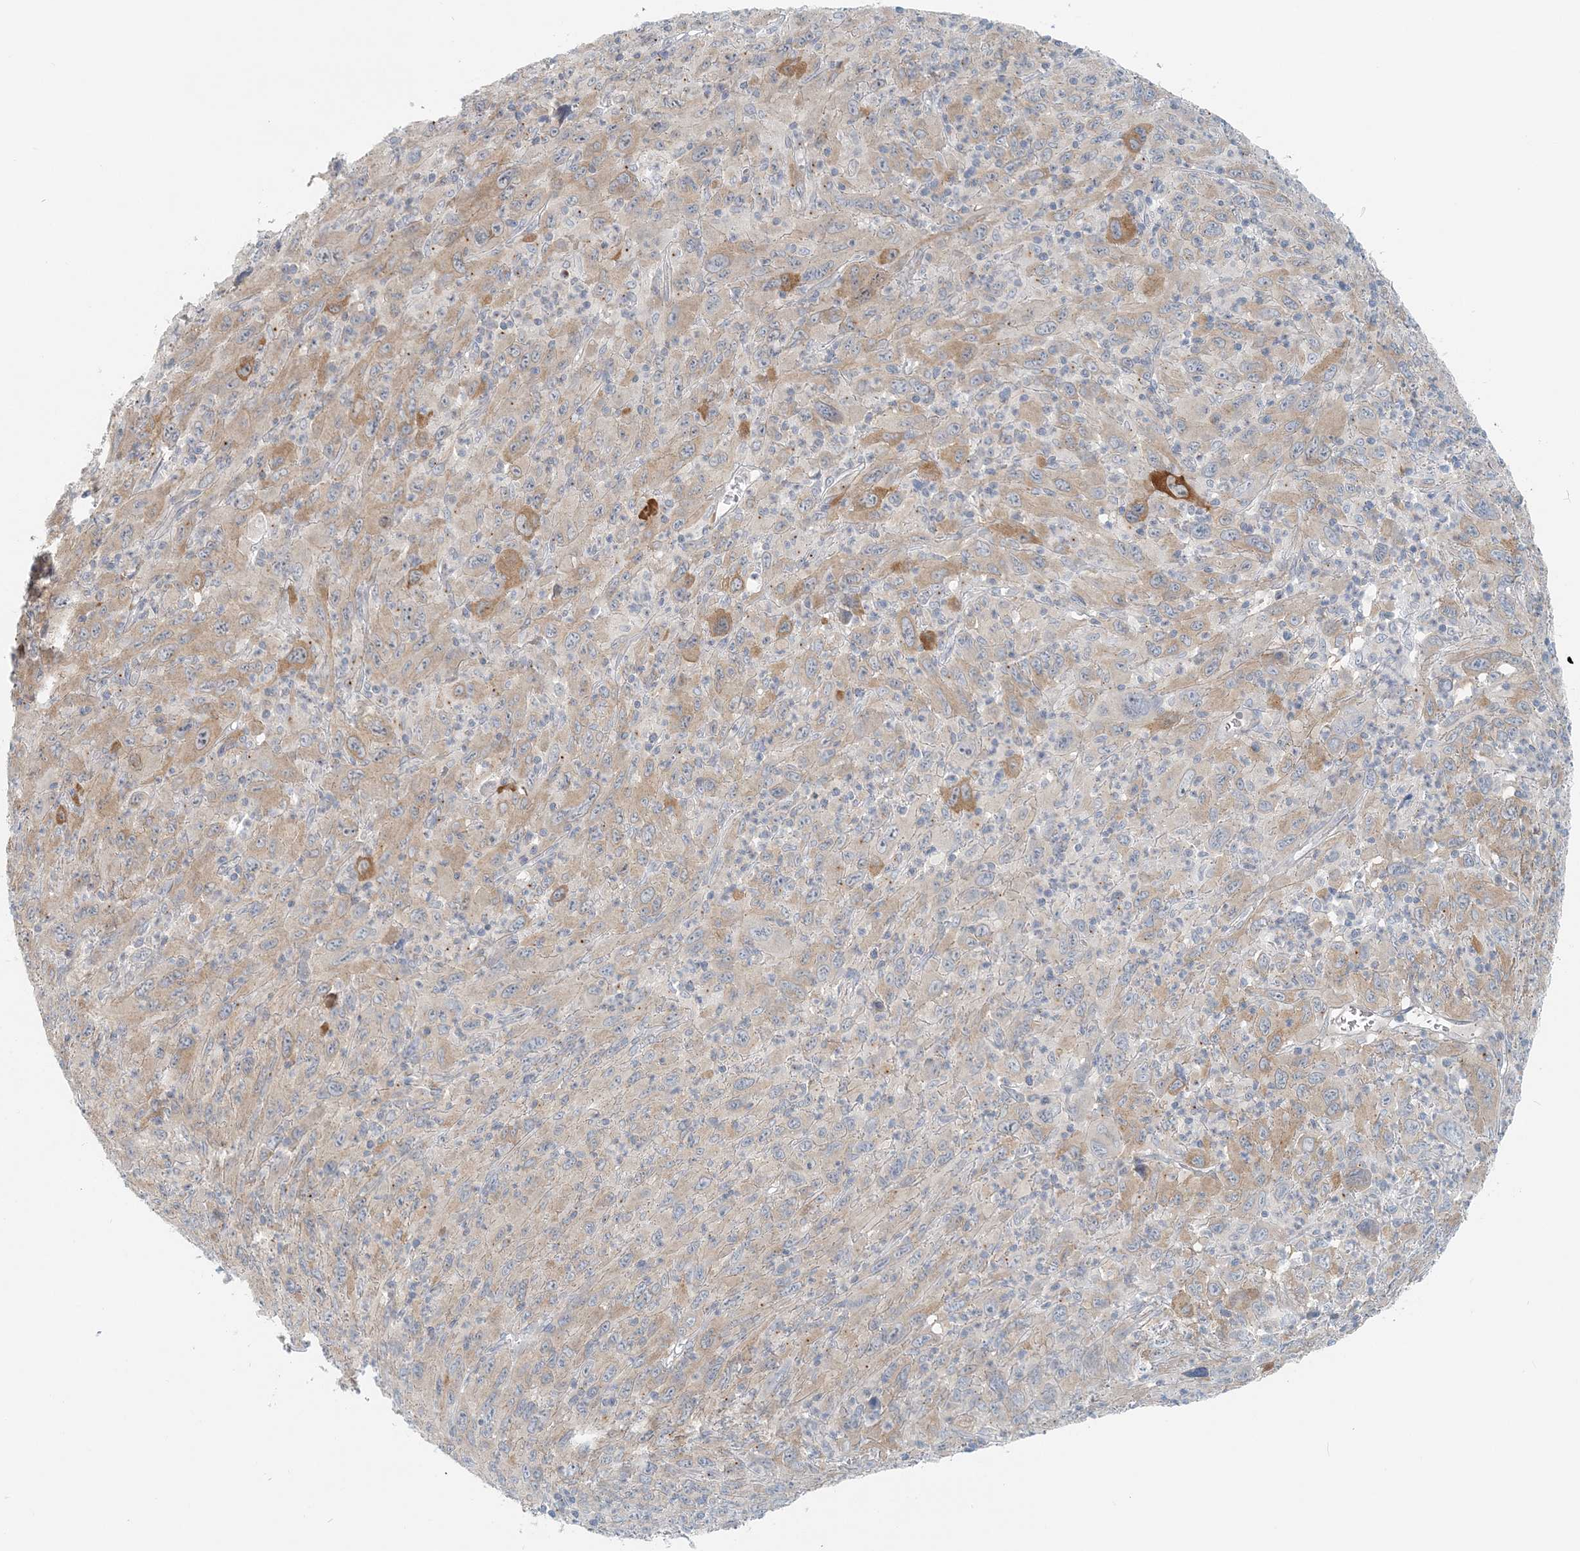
{"staining": {"intensity": "moderate", "quantity": "<25%", "location": "cytoplasmic/membranous"}, "tissue": "melanoma", "cell_type": "Tumor cells", "image_type": "cancer", "snomed": [{"axis": "morphology", "description": "Malignant melanoma, Metastatic site"}, {"axis": "topography", "description": "Skin"}], "caption": "Malignant melanoma (metastatic site) was stained to show a protein in brown. There is low levels of moderate cytoplasmic/membranous positivity in about <25% of tumor cells.", "gene": "NAA11", "patient": {"sex": "female", "age": 56}}